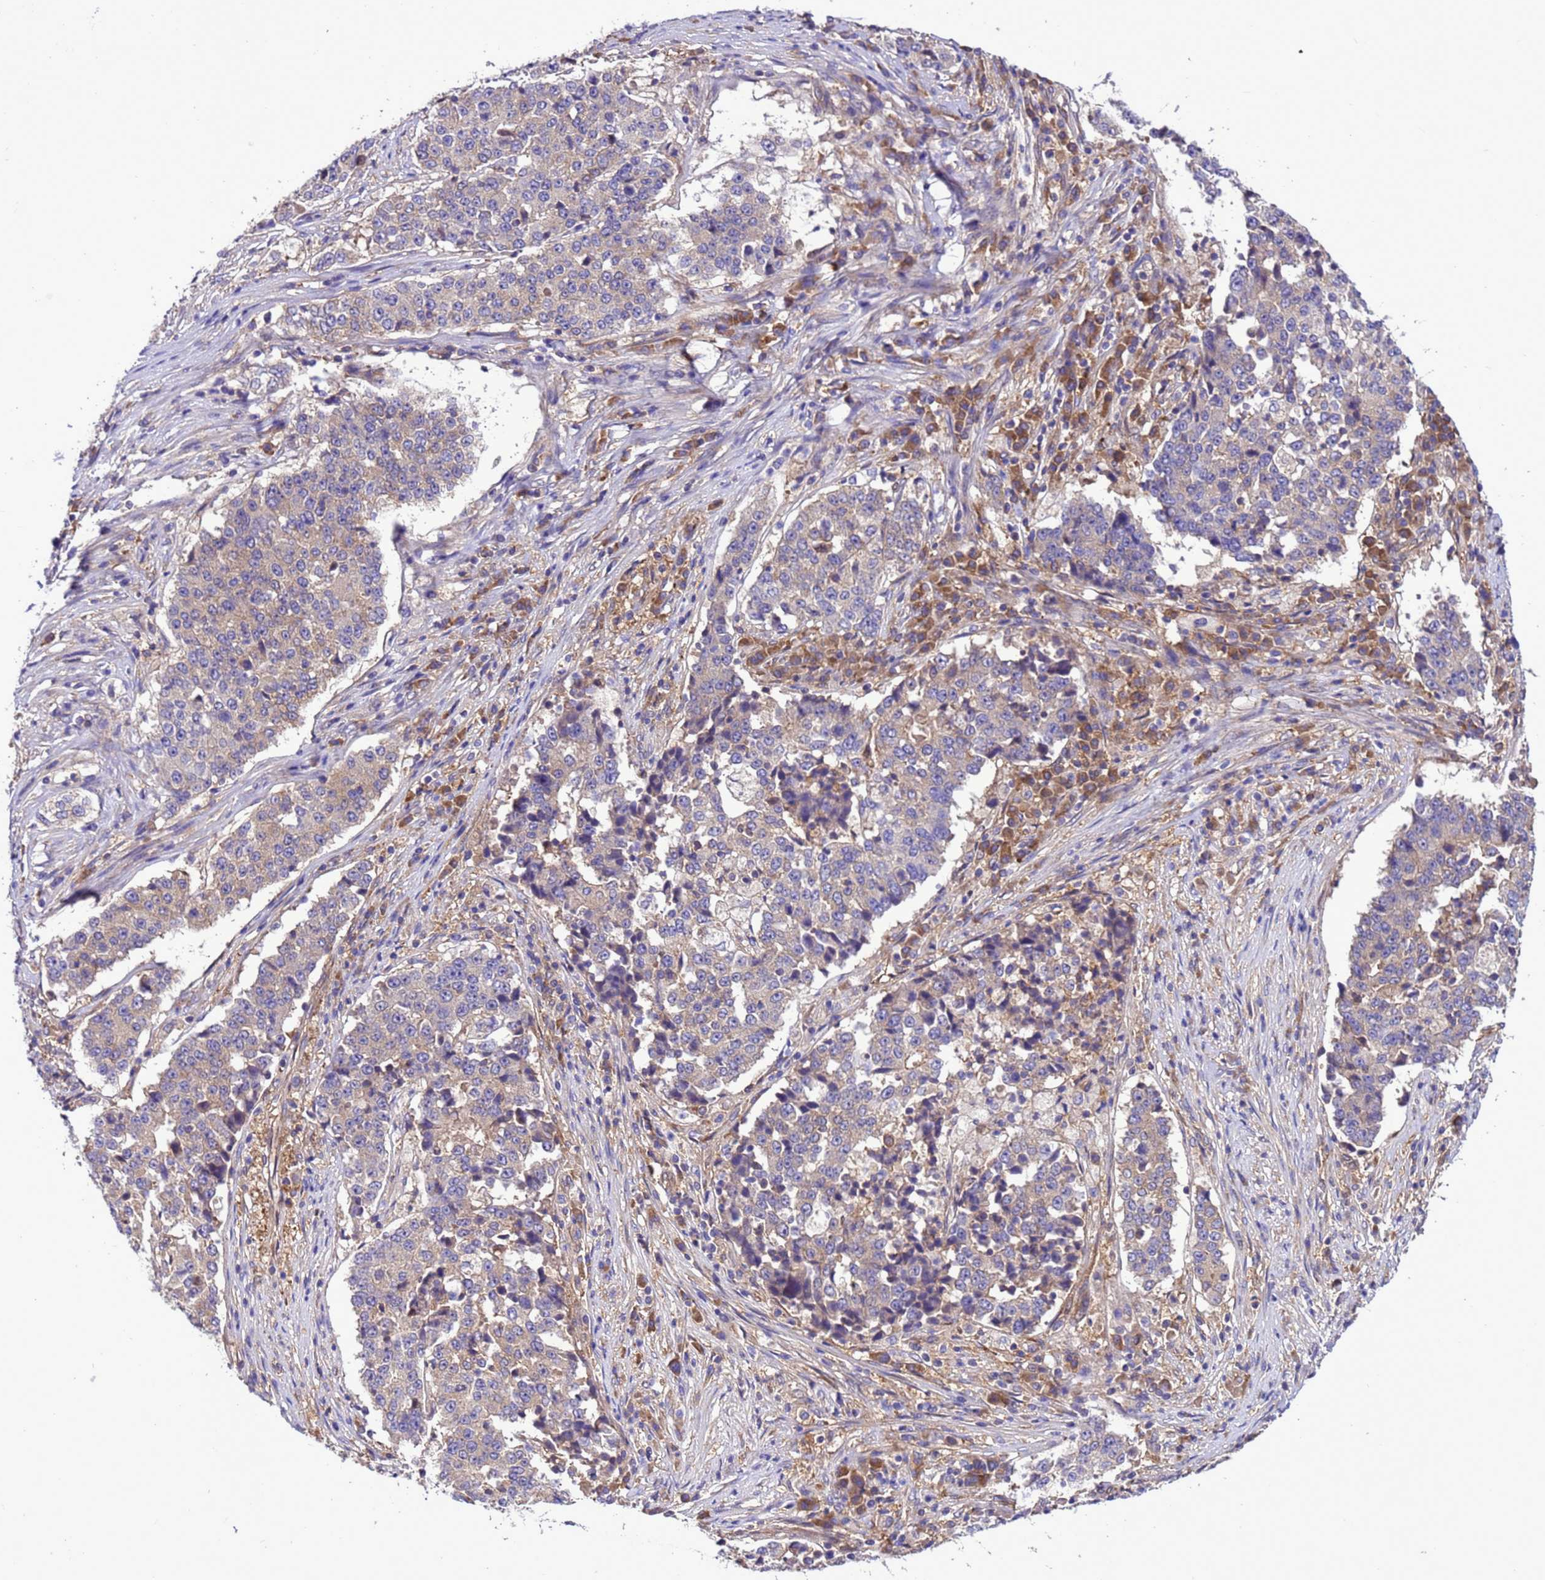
{"staining": {"intensity": "weak", "quantity": "<25%", "location": "cytoplasmic/membranous"}, "tissue": "stomach cancer", "cell_type": "Tumor cells", "image_type": "cancer", "snomed": [{"axis": "morphology", "description": "Adenocarcinoma, NOS"}, {"axis": "topography", "description": "Stomach"}], "caption": "Stomach cancer (adenocarcinoma) was stained to show a protein in brown. There is no significant expression in tumor cells. (Stains: DAB immunohistochemistry (IHC) with hematoxylin counter stain, Microscopy: brightfield microscopy at high magnification).", "gene": "RABEP2", "patient": {"sex": "male", "age": 59}}